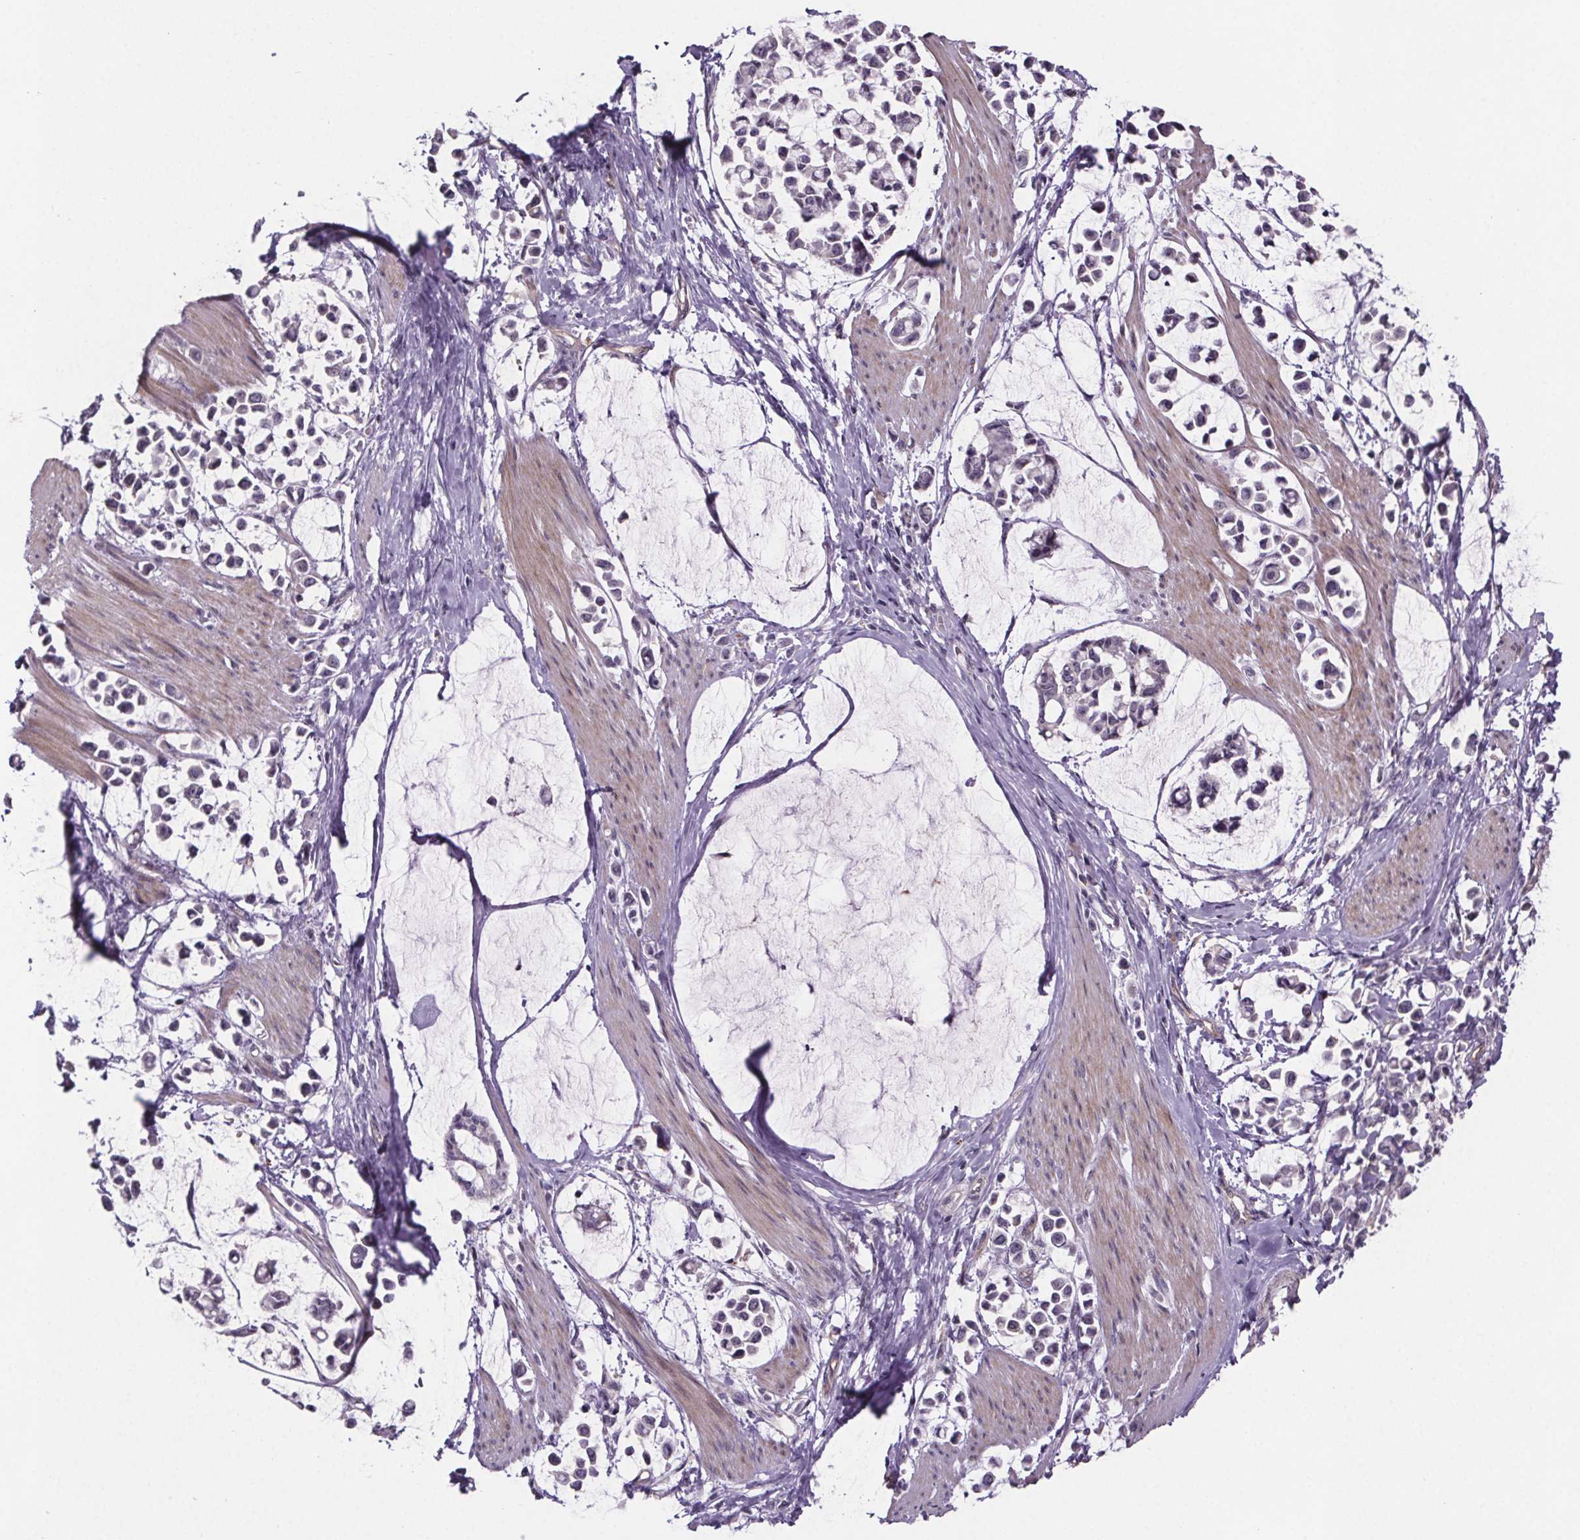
{"staining": {"intensity": "negative", "quantity": "none", "location": "none"}, "tissue": "stomach cancer", "cell_type": "Tumor cells", "image_type": "cancer", "snomed": [{"axis": "morphology", "description": "Adenocarcinoma, NOS"}, {"axis": "topography", "description": "Stomach"}], "caption": "DAB (3,3'-diaminobenzidine) immunohistochemical staining of adenocarcinoma (stomach) exhibits no significant staining in tumor cells.", "gene": "TTC12", "patient": {"sex": "male", "age": 82}}